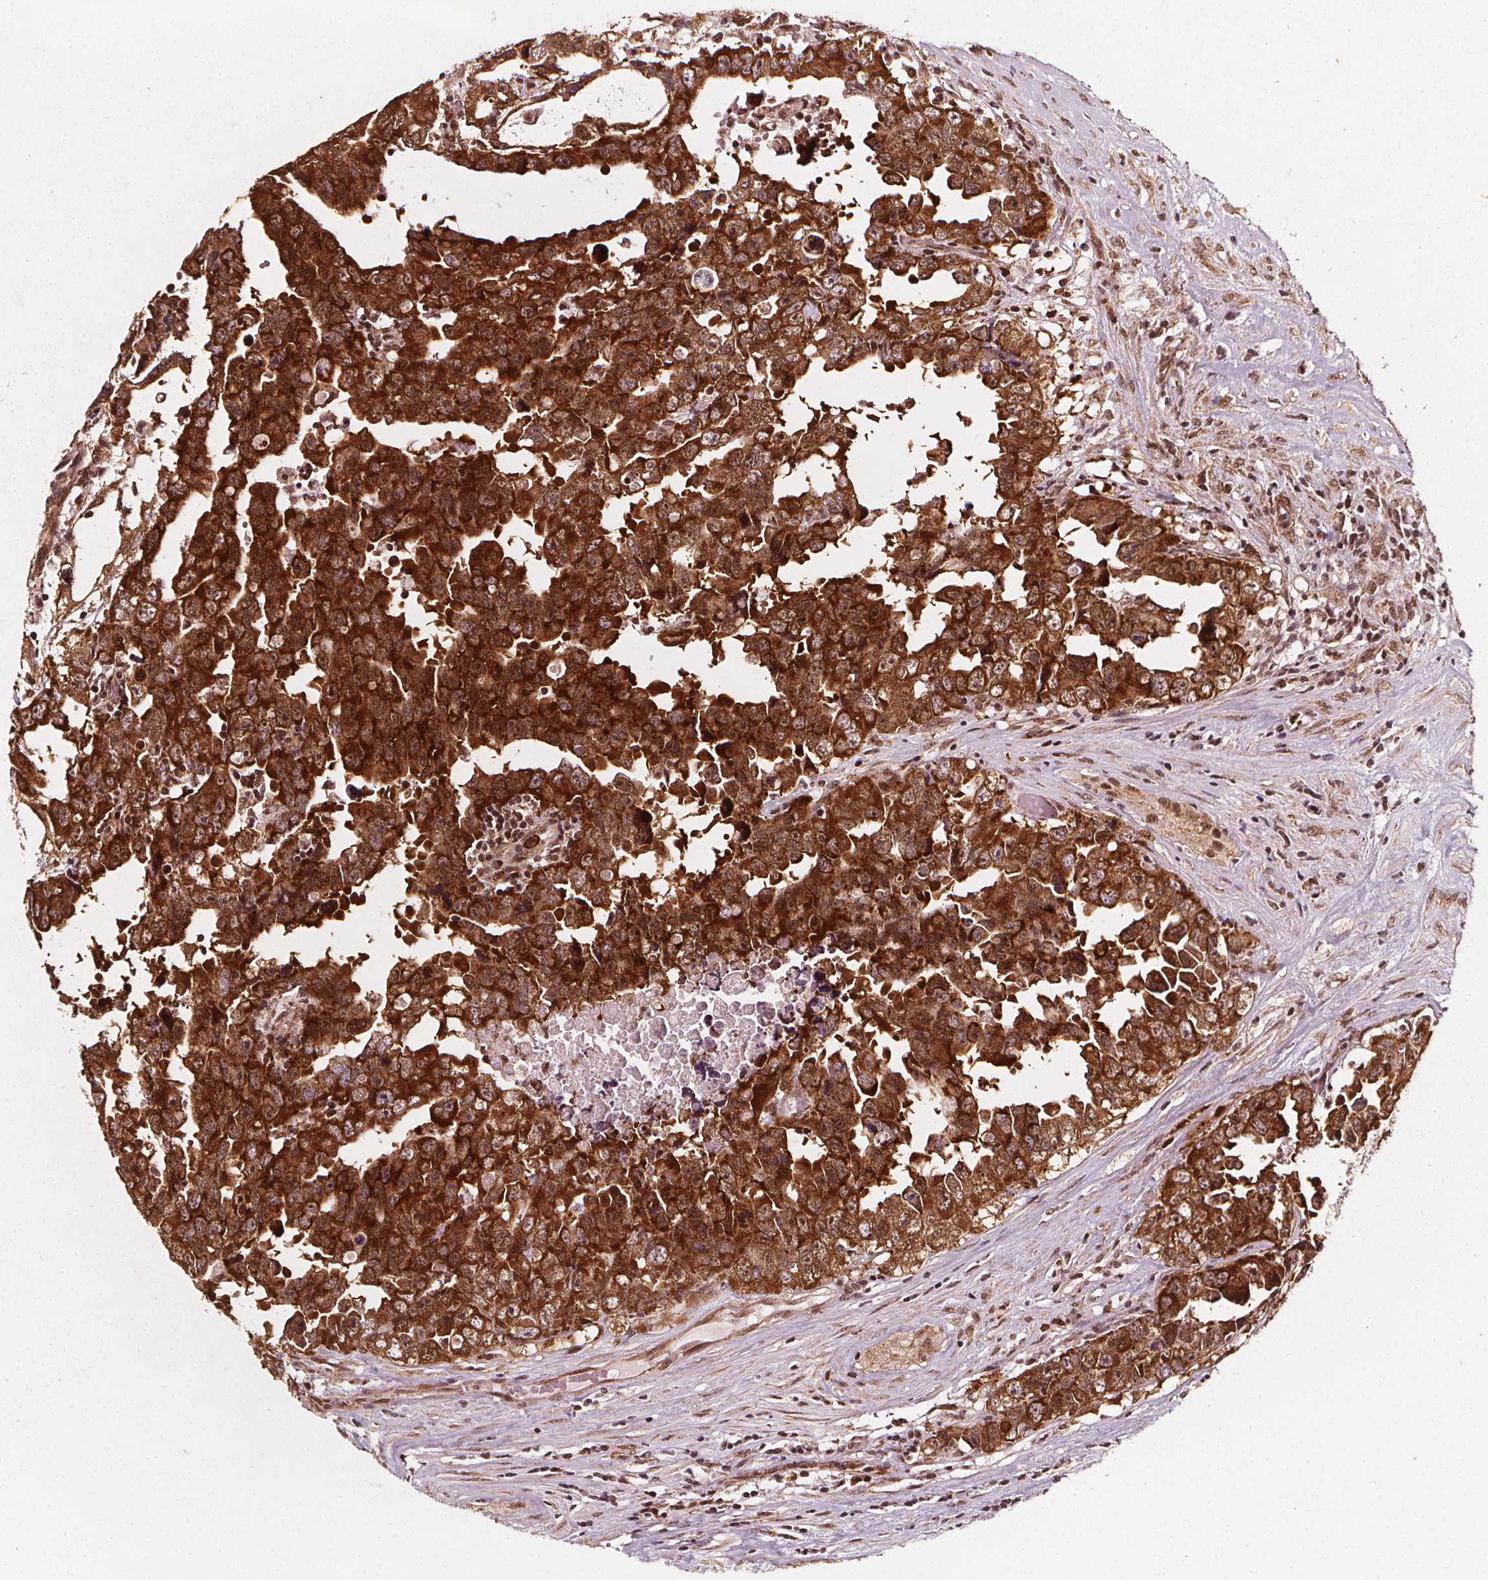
{"staining": {"intensity": "strong", "quantity": ">75%", "location": "cytoplasmic/membranous,nuclear"}, "tissue": "testis cancer", "cell_type": "Tumor cells", "image_type": "cancer", "snomed": [{"axis": "morphology", "description": "Carcinoma, Embryonal, NOS"}, {"axis": "topography", "description": "Testis"}], "caption": "Testis embryonal carcinoma stained with DAB (3,3'-diaminobenzidine) immunohistochemistry exhibits high levels of strong cytoplasmic/membranous and nuclear positivity in approximately >75% of tumor cells.", "gene": "SMN1", "patient": {"sex": "male", "age": 24}}